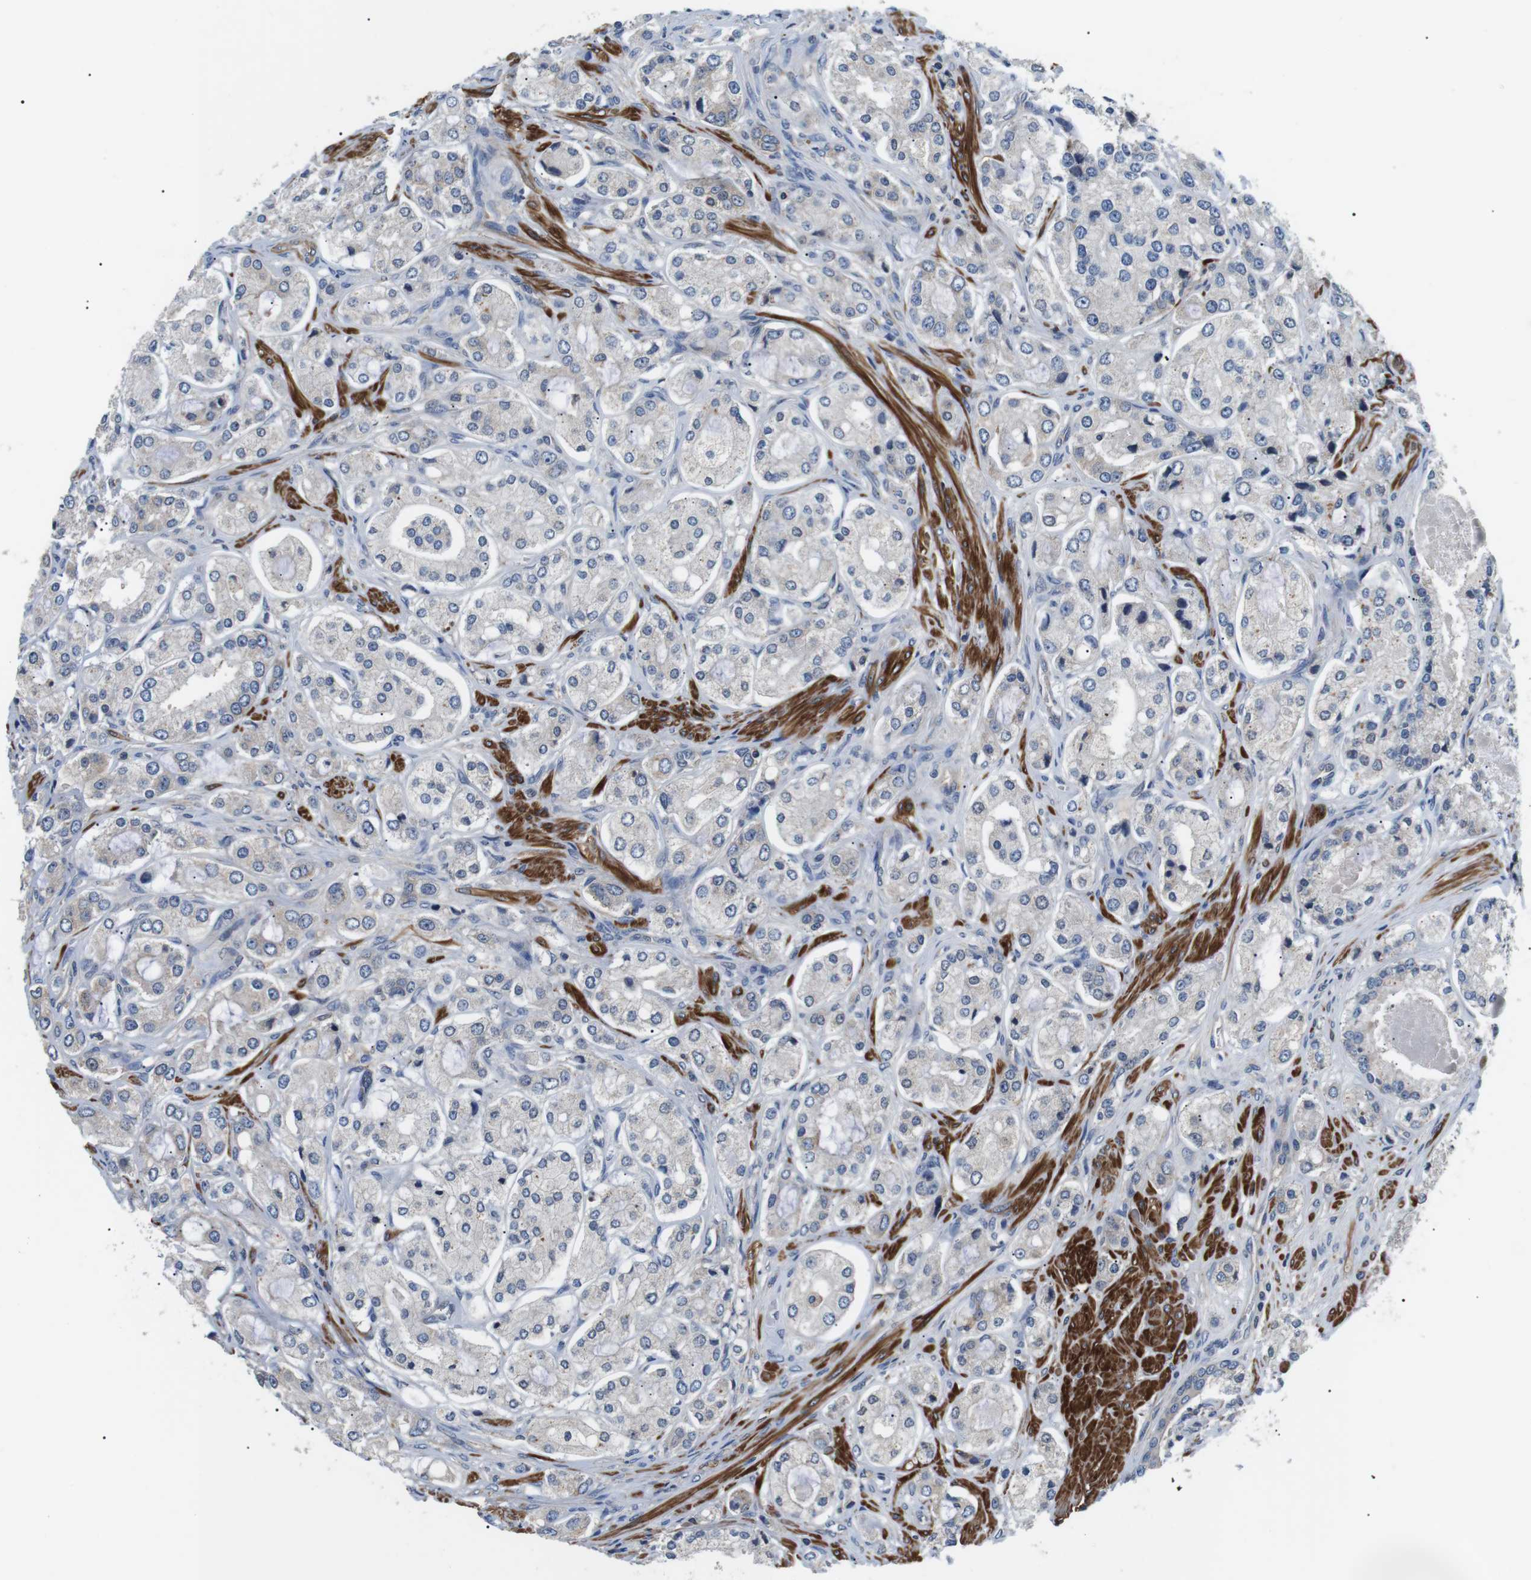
{"staining": {"intensity": "weak", "quantity": "25%-75%", "location": "cytoplasmic/membranous"}, "tissue": "prostate cancer", "cell_type": "Tumor cells", "image_type": "cancer", "snomed": [{"axis": "morphology", "description": "Adenocarcinoma, High grade"}, {"axis": "topography", "description": "Prostate"}], "caption": "A high-resolution image shows immunohistochemistry staining of prostate cancer, which reveals weak cytoplasmic/membranous positivity in approximately 25%-75% of tumor cells.", "gene": "DIPK1A", "patient": {"sex": "male", "age": 65}}